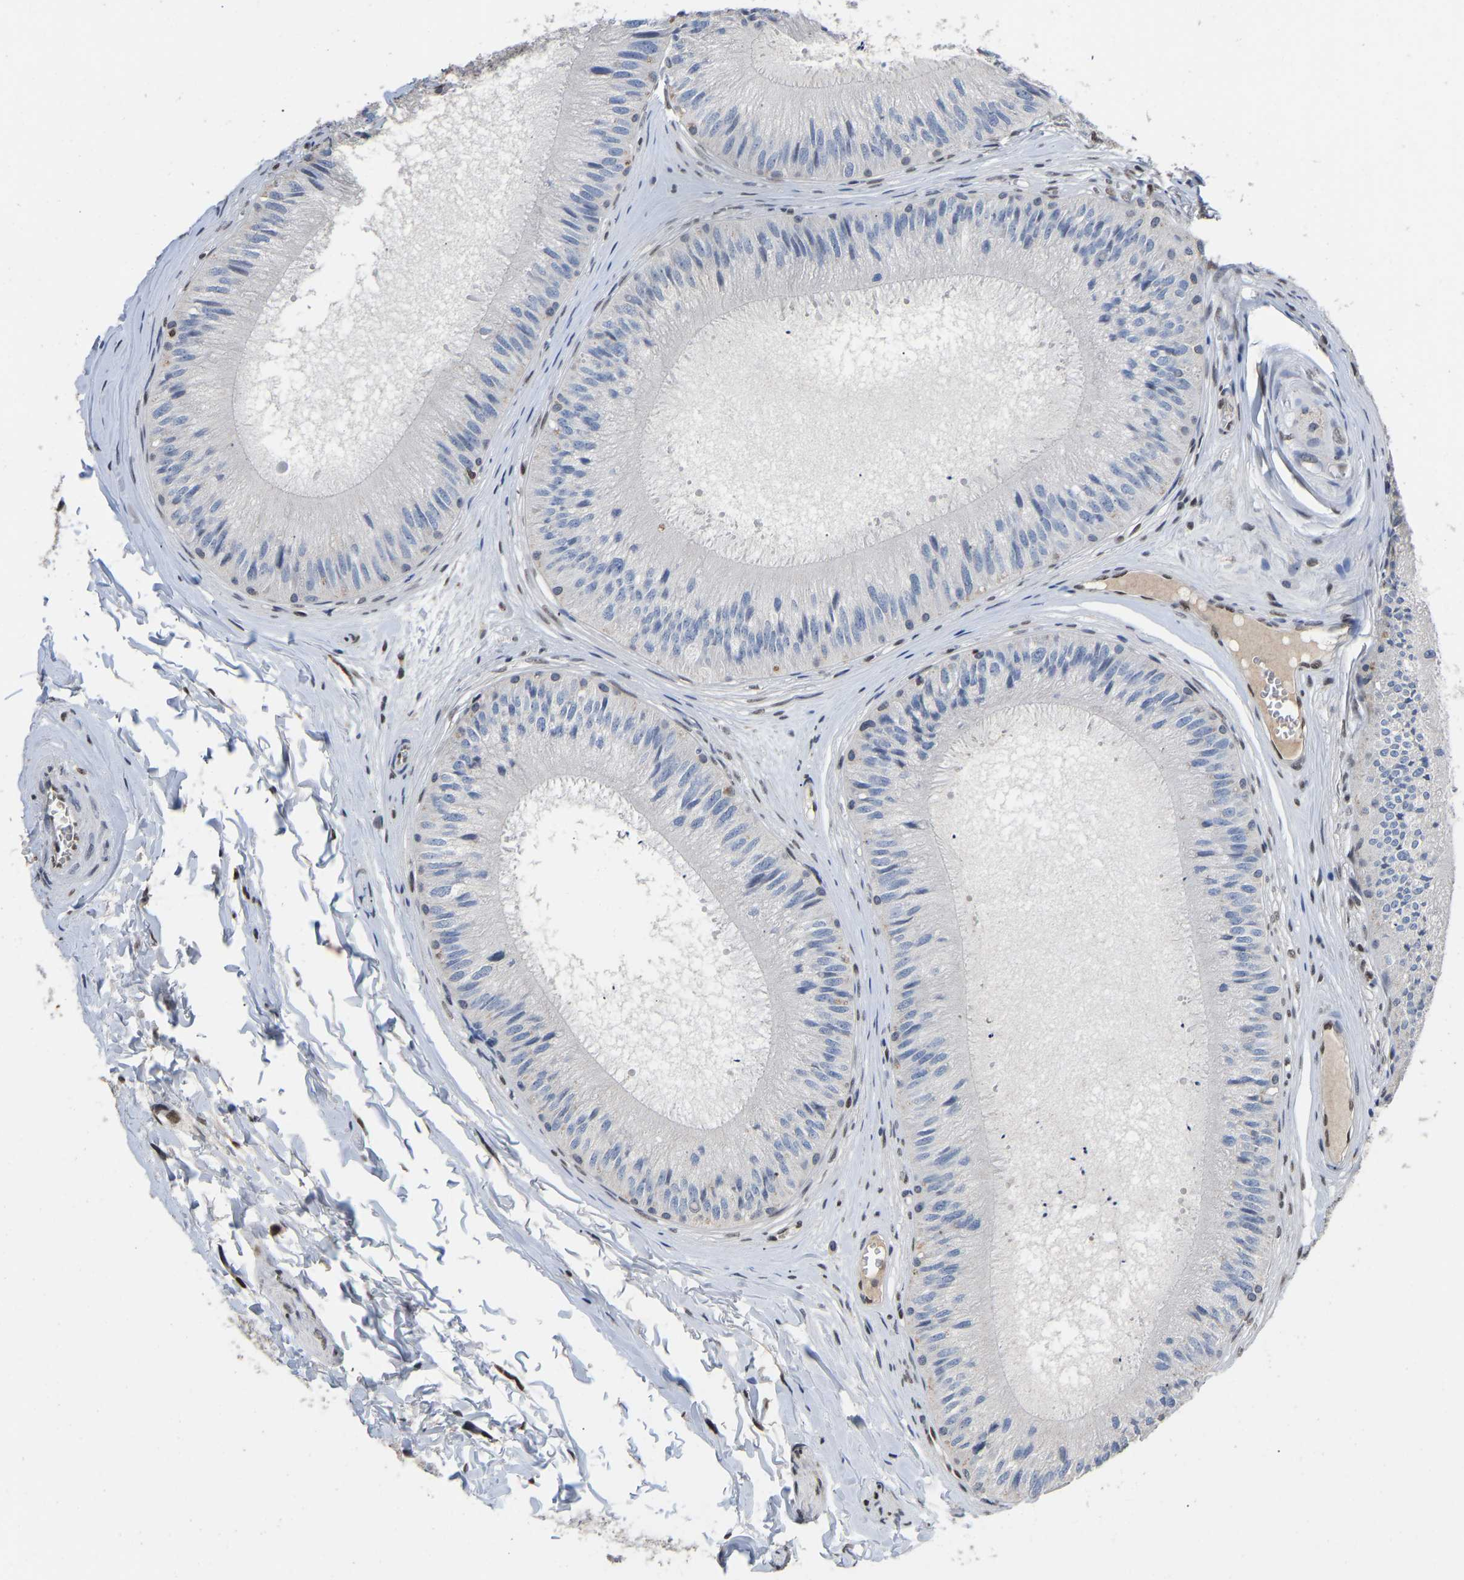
{"staining": {"intensity": "moderate", "quantity": "<25%", "location": "cytoplasmic/membranous"}, "tissue": "epididymis", "cell_type": "Glandular cells", "image_type": "normal", "snomed": [{"axis": "morphology", "description": "Normal tissue, NOS"}, {"axis": "topography", "description": "Epididymis"}], "caption": "High-magnification brightfield microscopy of benign epididymis stained with DAB (3,3'-diaminobenzidine) (brown) and counterstained with hematoxylin (blue). glandular cells exhibit moderate cytoplasmic/membranous staining is identified in approximately<25% of cells.", "gene": "QKI", "patient": {"sex": "male", "age": 31}}